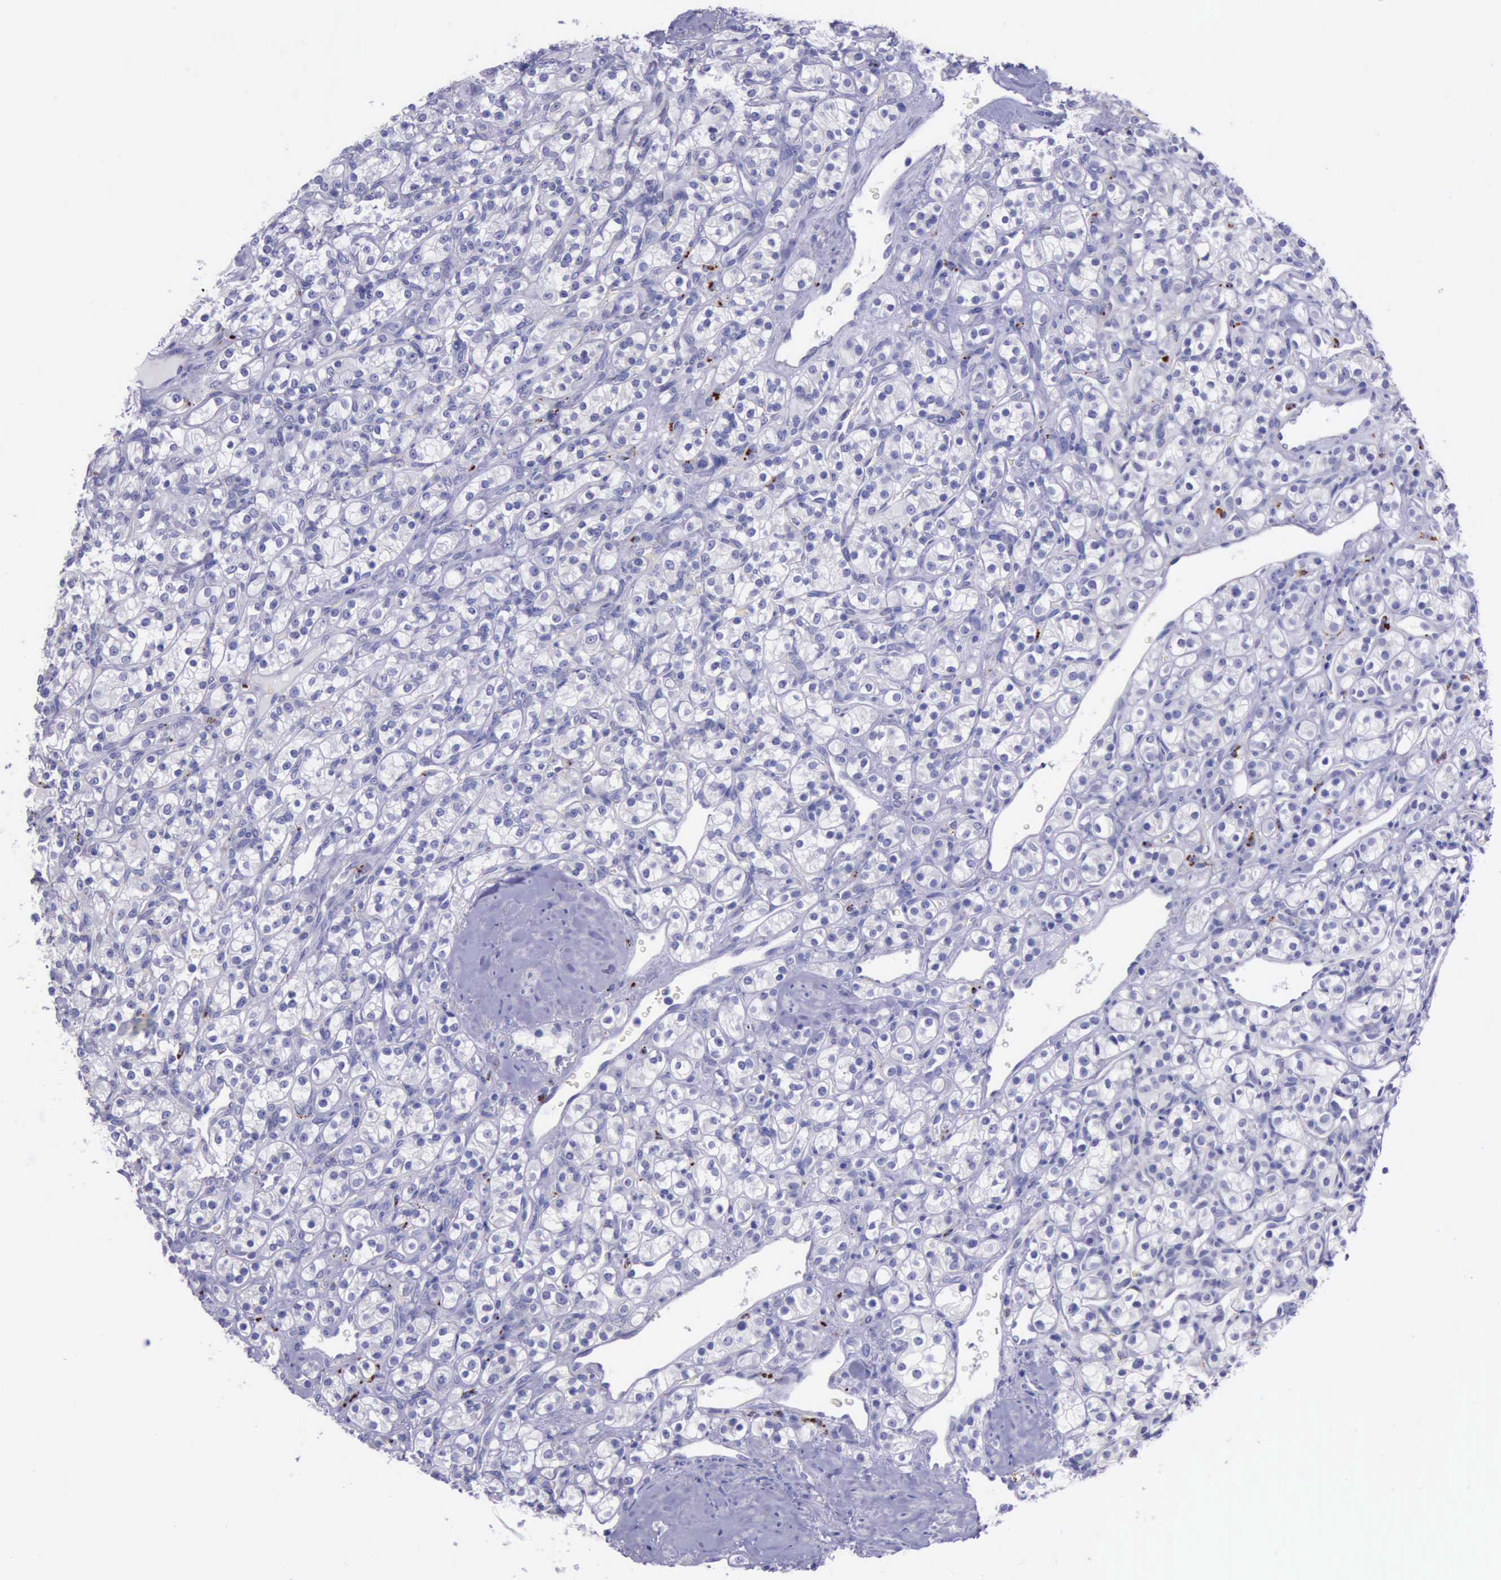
{"staining": {"intensity": "negative", "quantity": "none", "location": "none"}, "tissue": "renal cancer", "cell_type": "Tumor cells", "image_type": "cancer", "snomed": [{"axis": "morphology", "description": "Adenocarcinoma, NOS"}, {"axis": "topography", "description": "Kidney"}], "caption": "Tumor cells show no significant positivity in renal cancer (adenocarcinoma).", "gene": "GLA", "patient": {"sex": "male", "age": 77}}